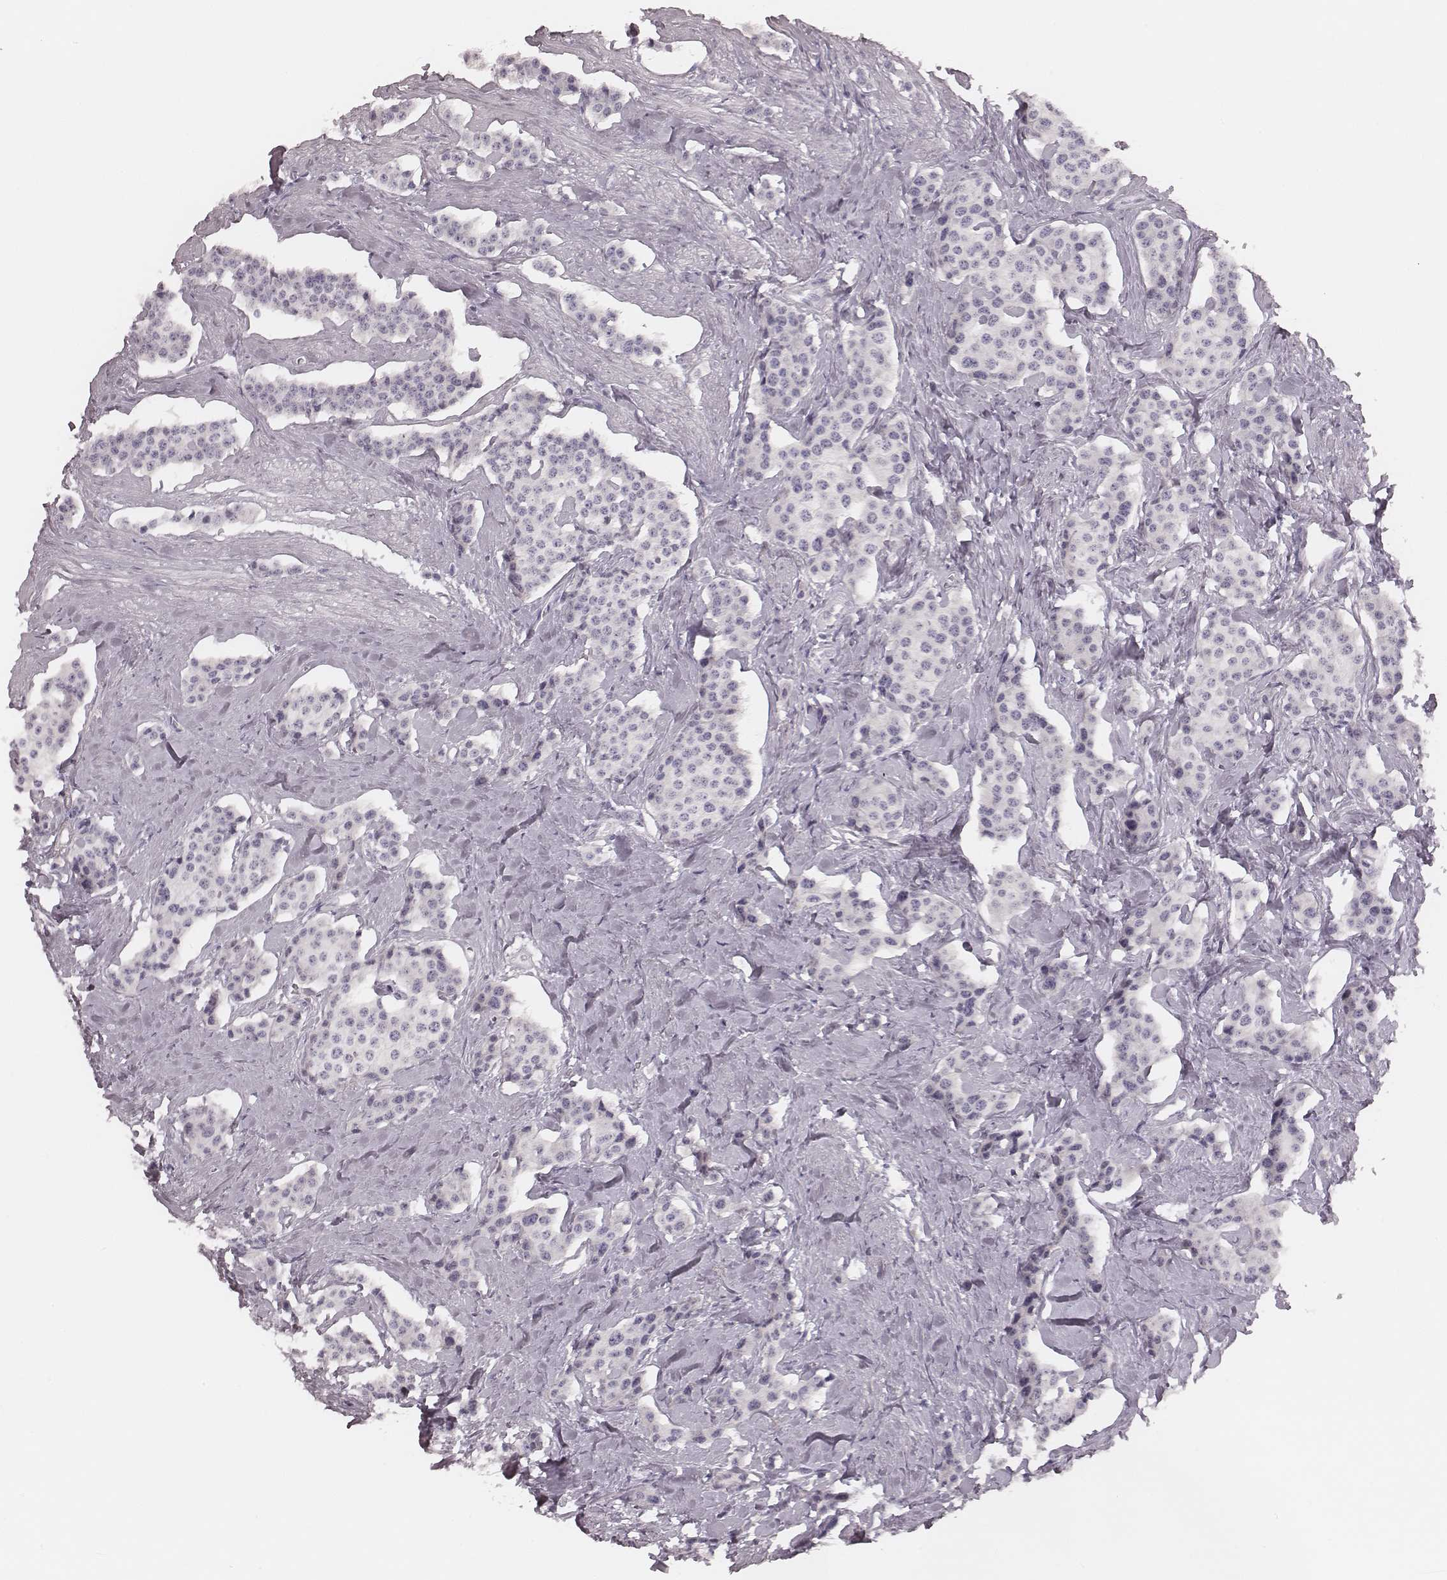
{"staining": {"intensity": "negative", "quantity": "none", "location": "none"}, "tissue": "carcinoid", "cell_type": "Tumor cells", "image_type": "cancer", "snomed": [{"axis": "morphology", "description": "Carcinoid, malignant, NOS"}, {"axis": "topography", "description": "Small intestine"}], "caption": "Immunohistochemistry (IHC) image of neoplastic tissue: human carcinoid (malignant) stained with DAB reveals no significant protein expression in tumor cells.", "gene": "MSX1", "patient": {"sex": "female", "age": 64}}